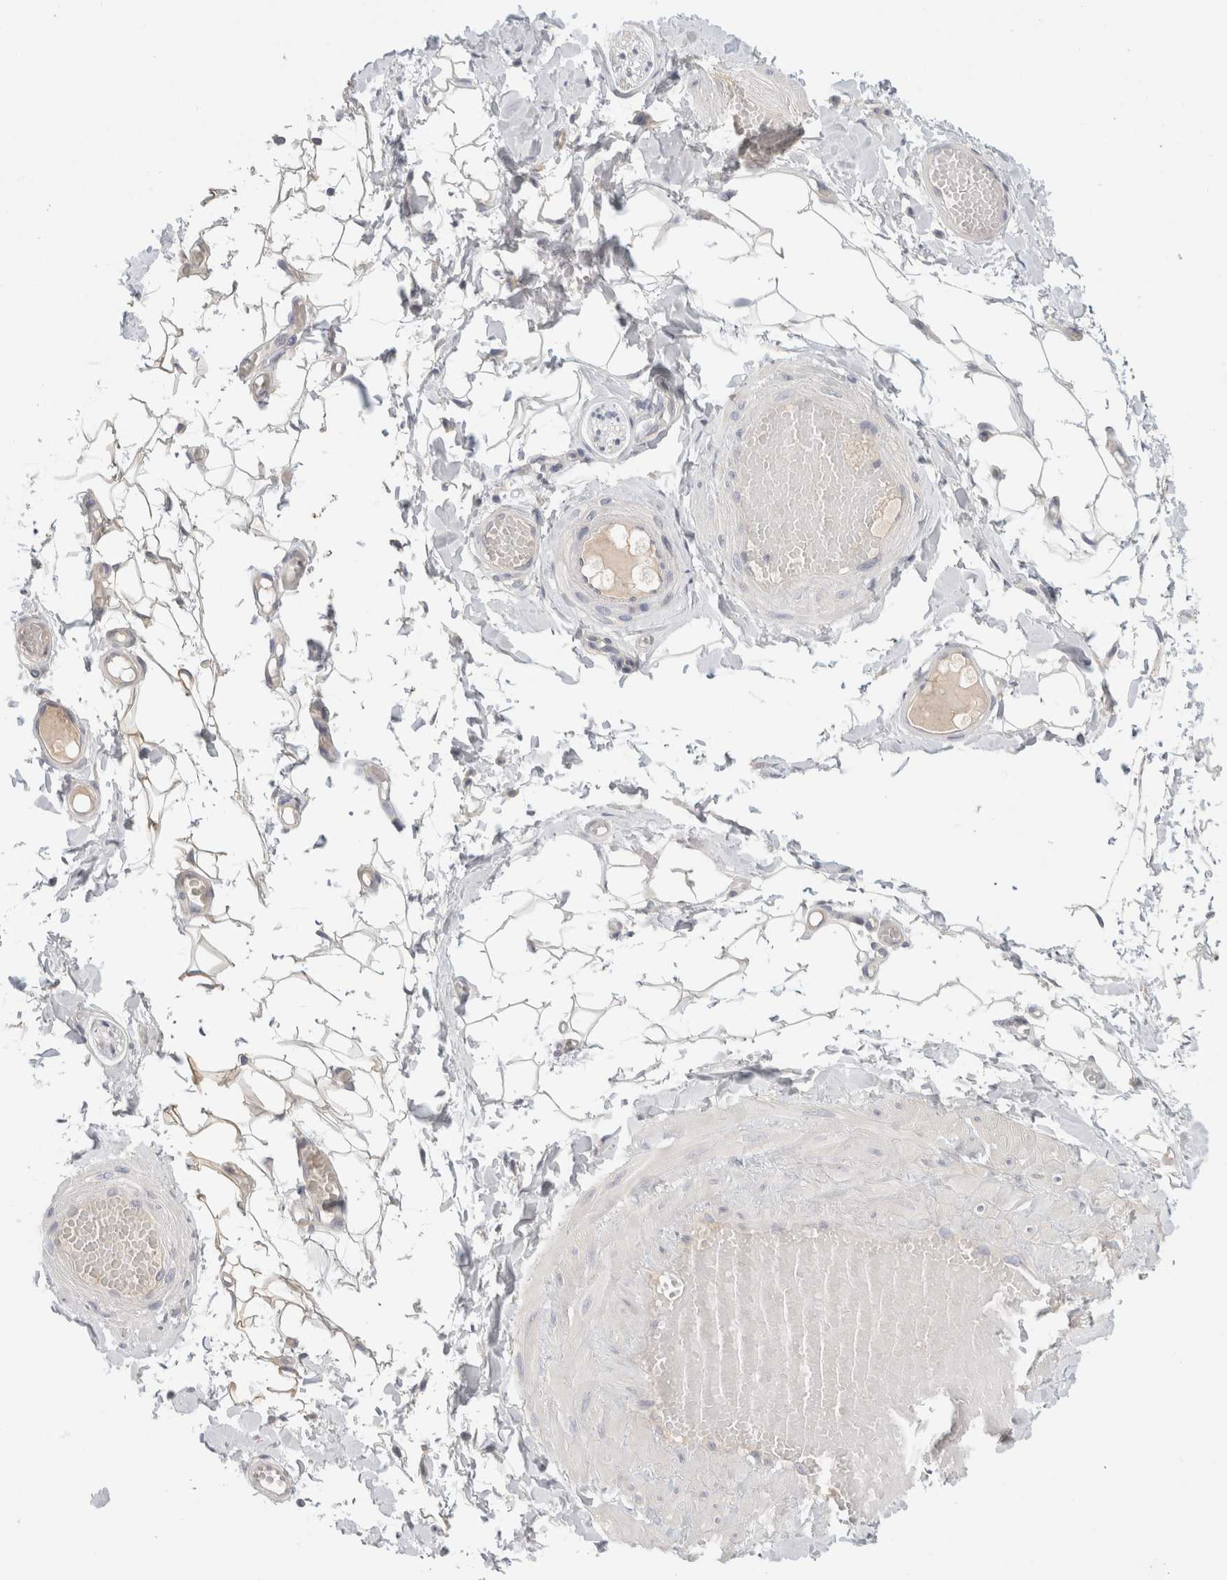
{"staining": {"intensity": "negative", "quantity": "none", "location": "none"}, "tissue": "adipose tissue", "cell_type": "Adipocytes", "image_type": "normal", "snomed": [{"axis": "morphology", "description": "Normal tissue, NOS"}, {"axis": "topography", "description": "Adipose tissue"}, {"axis": "topography", "description": "Vascular tissue"}, {"axis": "topography", "description": "Peripheral nerve tissue"}], "caption": "IHC of normal human adipose tissue shows no staining in adipocytes.", "gene": "MPP2", "patient": {"sex": "male", "age": 25}}